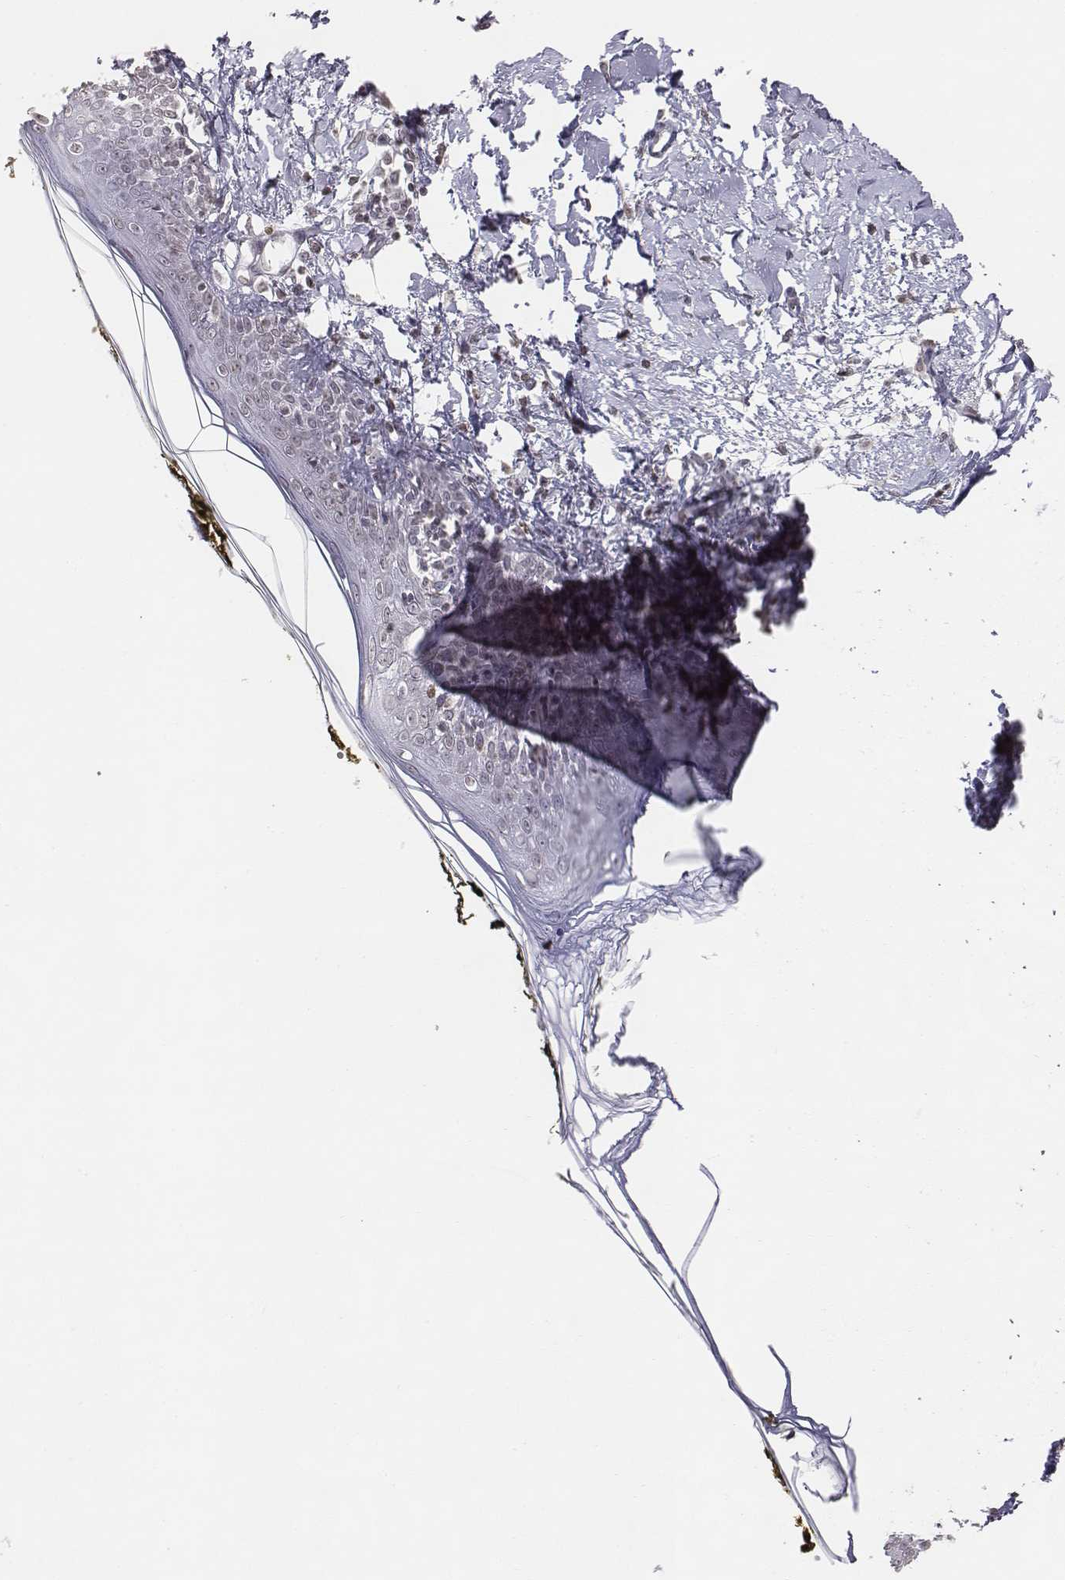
{"staining": {"intensity": "negative", "quantity": "none", "location": "none"}, "tissue": "skin", "cell_type": "Fibroblasts", "image_type": "normal", "snomed": [{"axis": "morphology", "description": "Normal tissue, NOS"}, {"axis": "topography", "description": "Skin"}], "caption": "High power microscopy histopathology image of an immunohistochemistry (IHC) micrograph of unremarkable skin, revealing no significant expression in fibroblasts.", "gene": "BARHL1", "patient": {"sex": "male", "age": 76}}